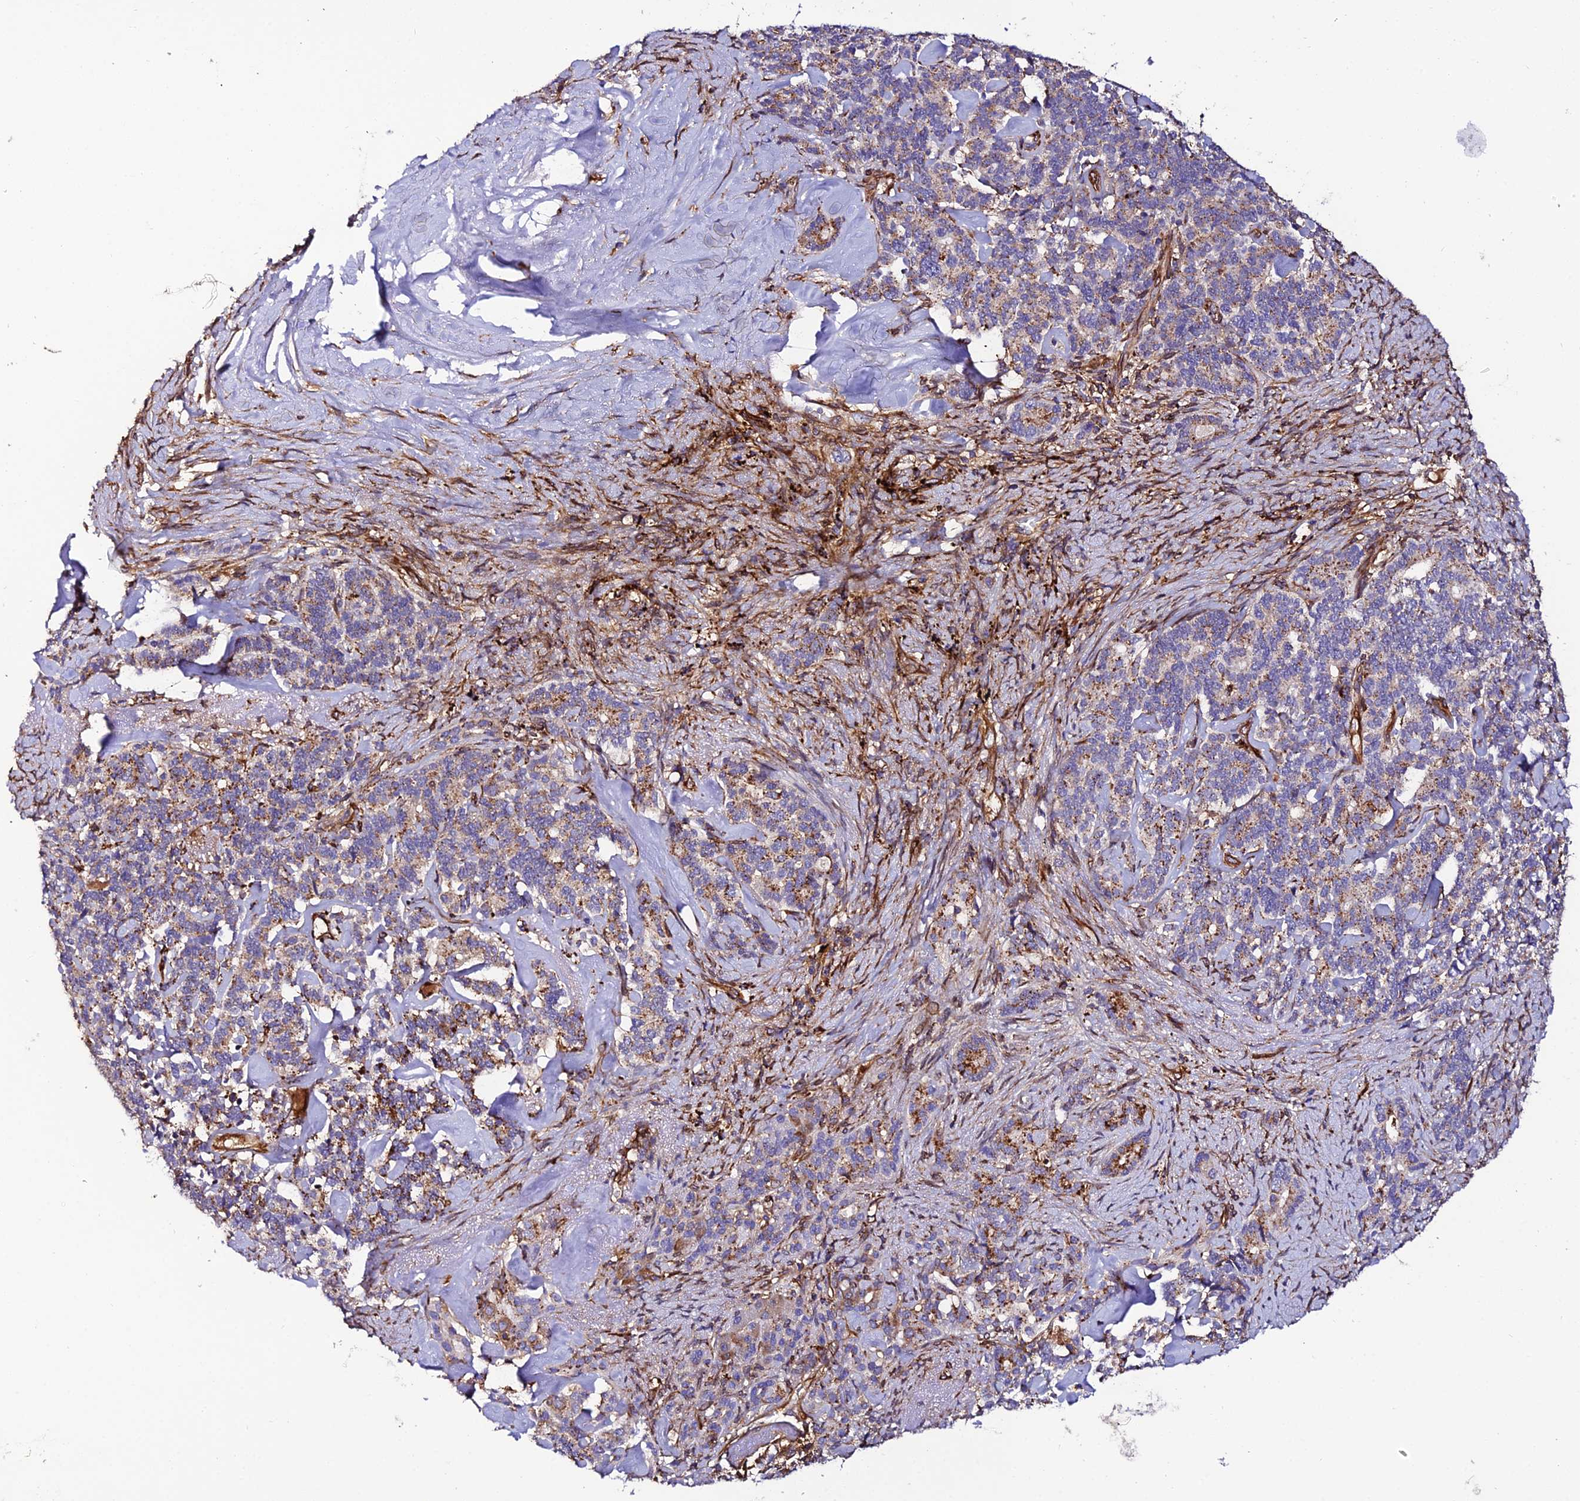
{"staining": {"intensity": "strong", "quantity": "<25%", "location": "cytoplasmic/membranous"}, "tissue": "pancreatic cancer", "cell_type": "Tumor cells", "image_type": "cancer", "snomed": [{"axis": "morphology", "description": "Adenocarcinoma, NOS"}, {"axis": "topography", "description": "Pancreas"}], "caption": "Human pancreatic cancer stained with a protein marker exhibits strong staining in tumor cells.", "gene": "TRPV2", "patient": {"sex": "female", "age": 74}}